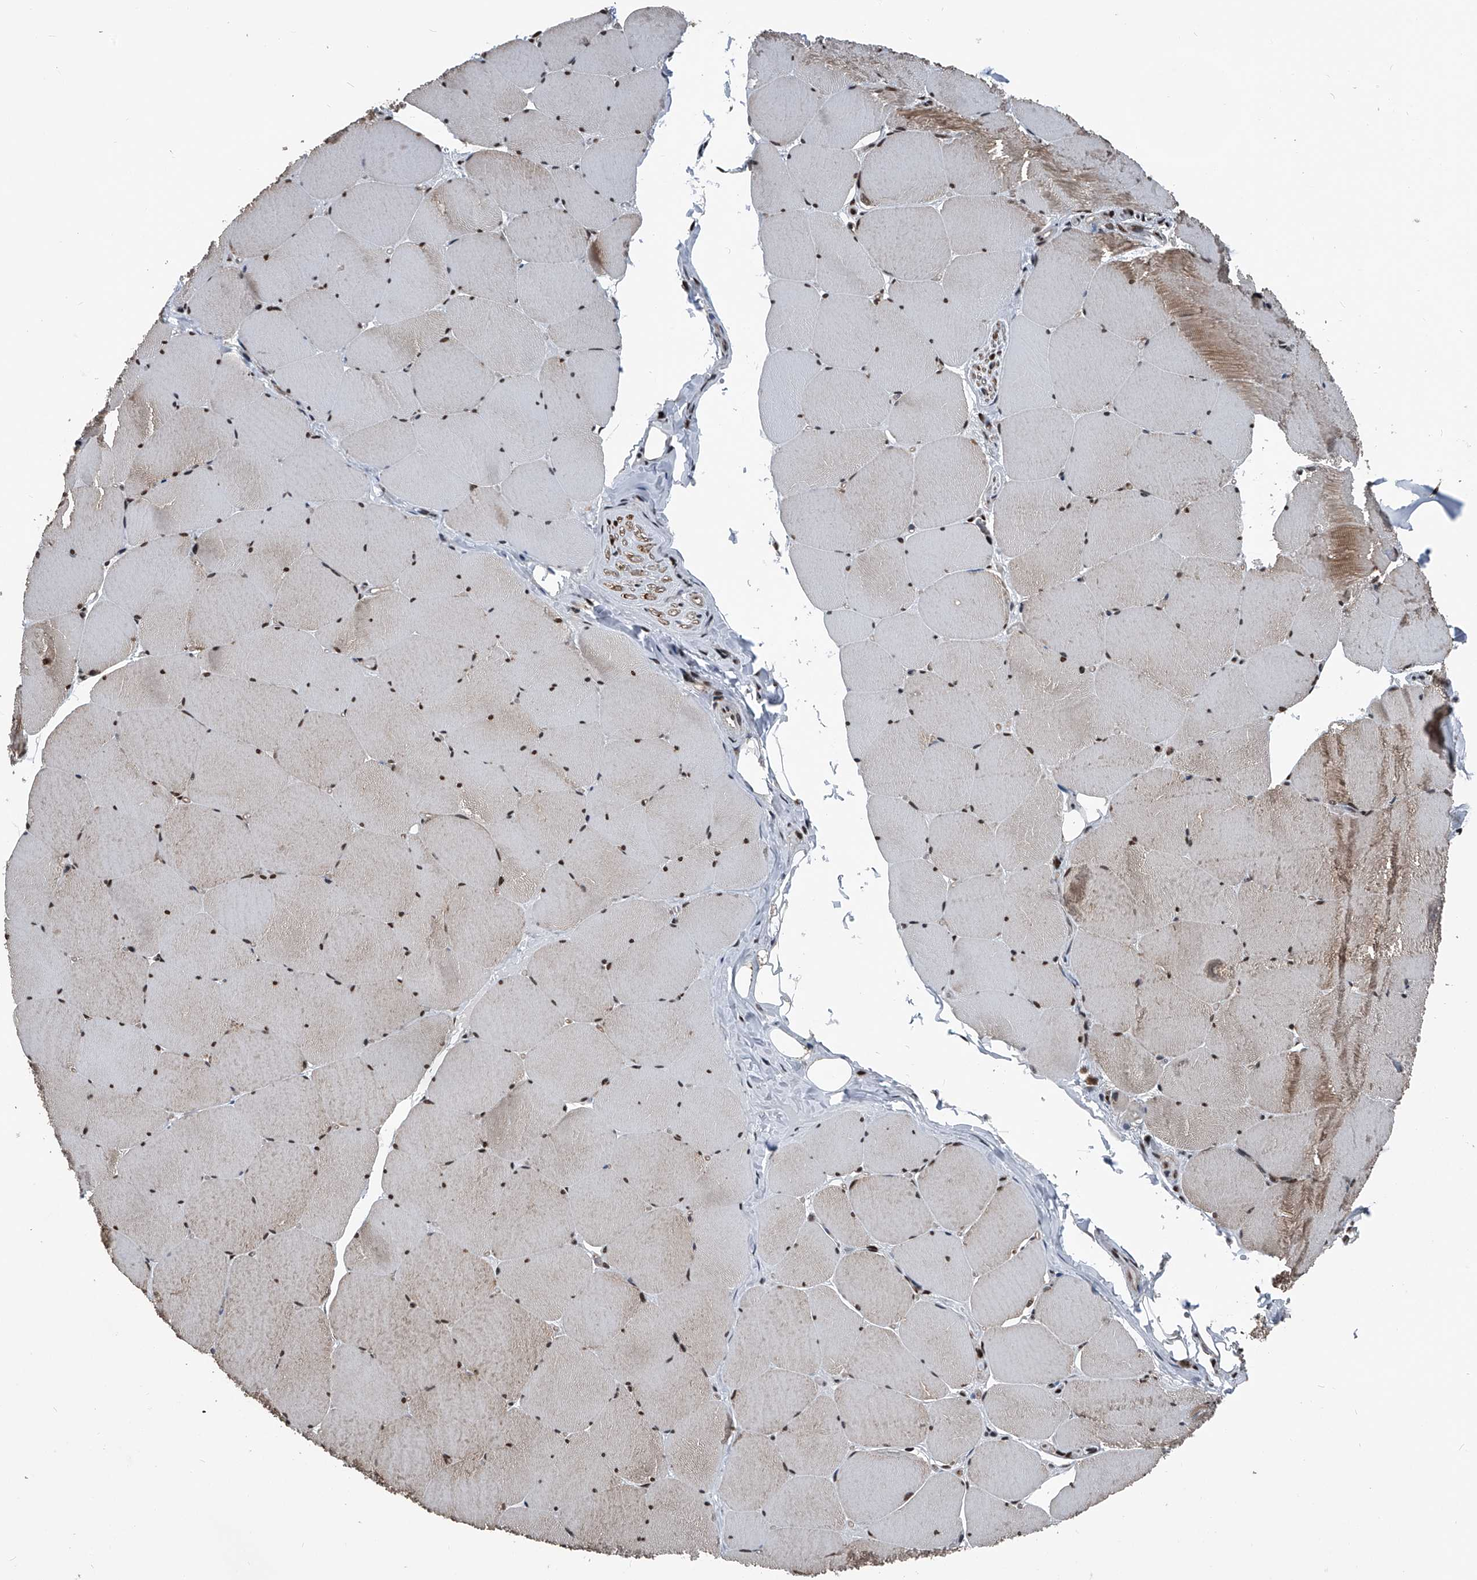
{"staining": {"intensity": "moderate", "quantity": "25%-75%", "location": "cytoplasmic/membranous,nuclear"}, "tissue": "skeletal muscle", "cell_type": "Myocytes", "image_type": "normal", "snomed": [{"axis": "morphology", "description": "Normal tissue, NOS"}, {"axis": "topography", "description": "Skeletal muscle"}, {"axis": "topography", "description": "Head-Neck"}], "caption": "Immunohistochemistry (IHC) micrograph of benign skeletal muscle: skeletal muscle stained using IHC reveals medium levels of moderate protein expression localized specifically in the cytoplasmic/membranous,nuclear of myocytes, appearing as a cytoplasmic/membranous,nuclear brown color.", "gene": "FKBP5", "patient": {"sex": "male", "age": 66}}